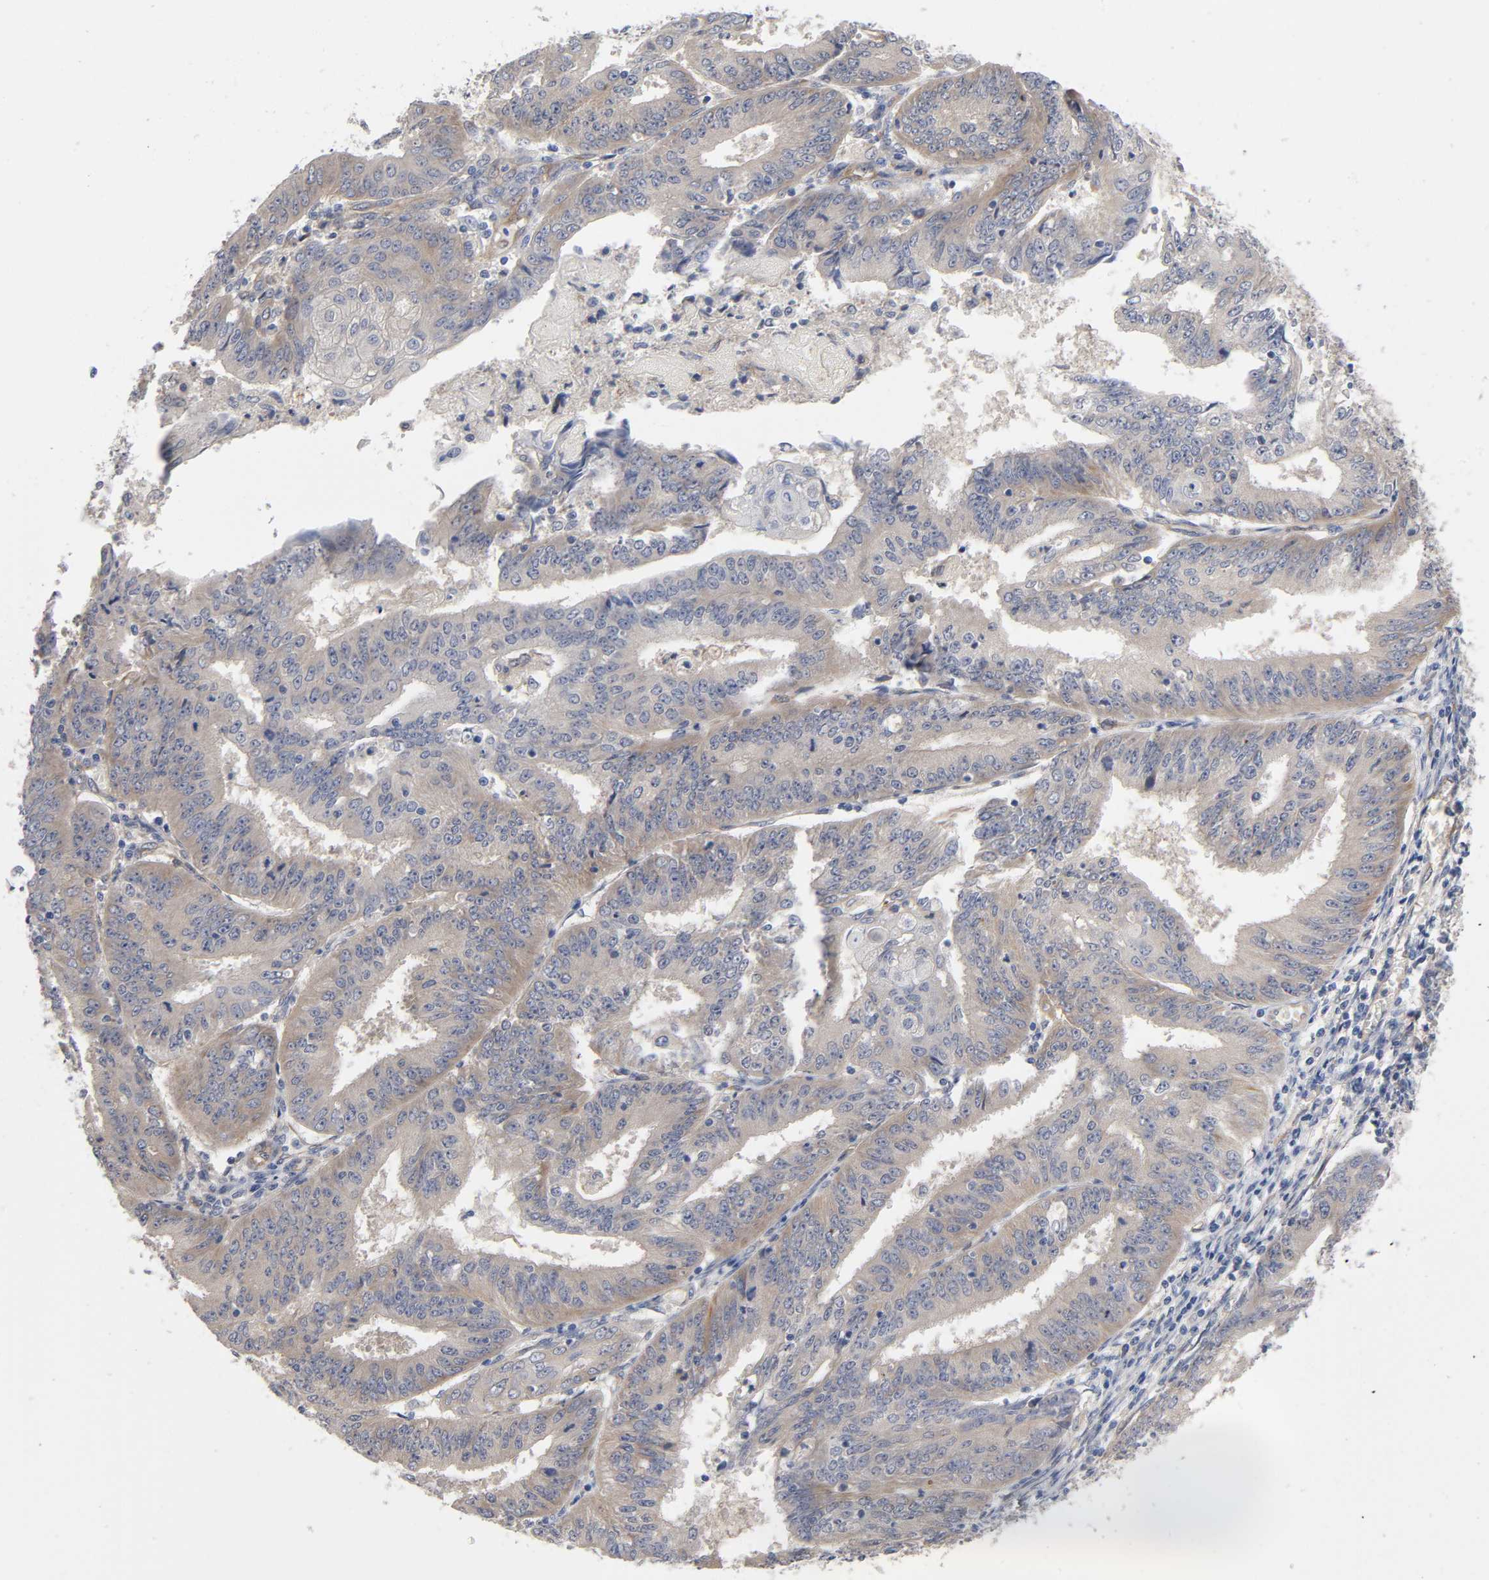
{"staining": {"intensity": "negative", "quantity": "none", "location": "none"}, "tissue": "endometrial cancer", "cell_type": "Tumor cells", "image_type": "cancer", "snomed": [{"axis": "morphology", "description": "Adenocarcinoma, NOS"}, {"axis": "topography", "description": "Endometrium"}], "caption": "Immunohistochemistry (IHC) of human endometrial cancer (adenocarcinoma) displays no positivity in tumor cells.", "gene": "RAB13", "patient": {"sex": "female", "age": 42}}